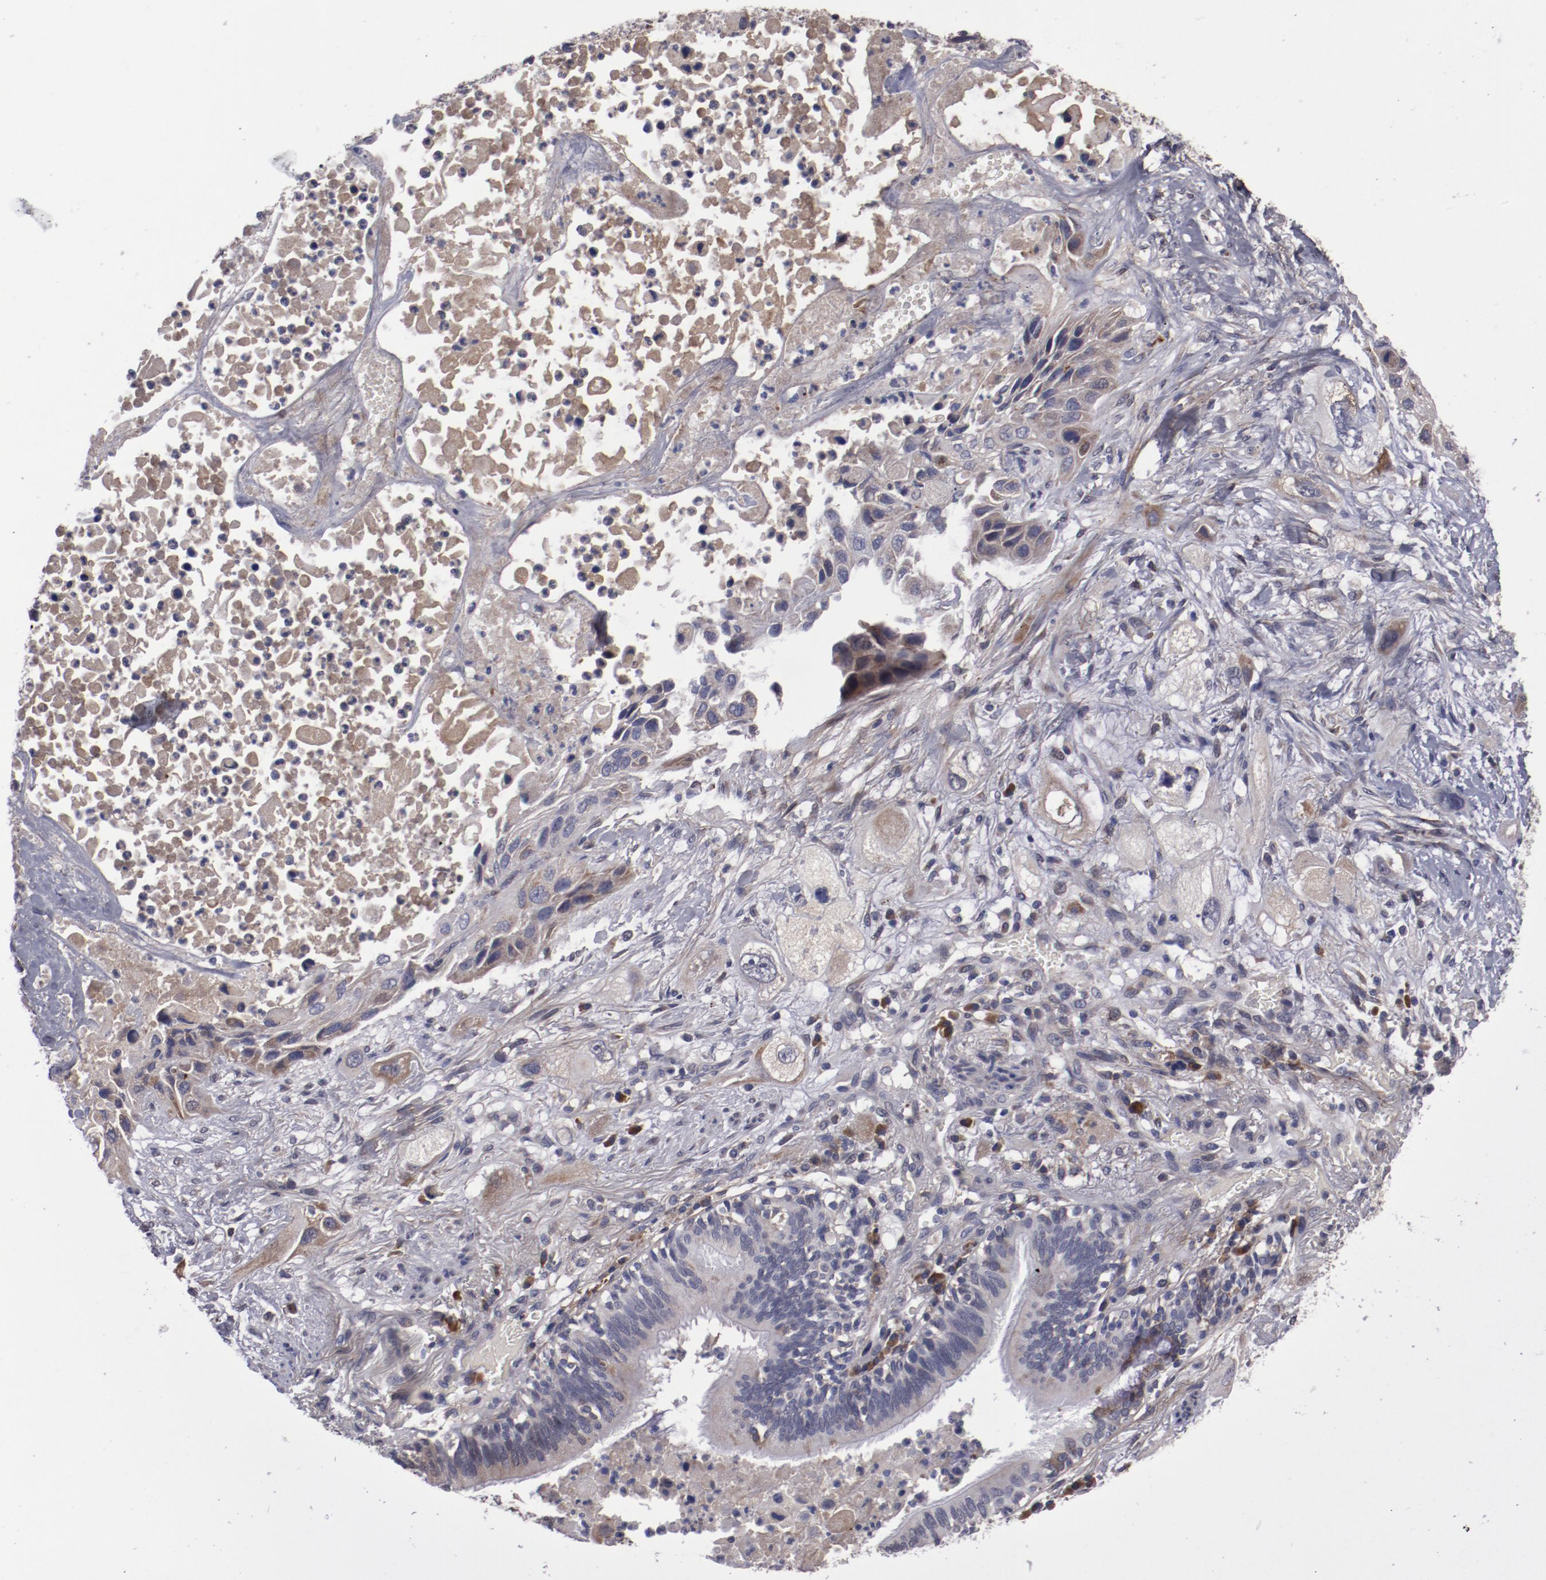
{"staining": {"intensity": "weak", "quantity": "<25%", "location": "cytoplasmic/membranous"}, "tissue": "lung cancer", "cell_type": "Tumor cells", "image_type": "cancer", "snomed": [{"axis": "morphology", "description": "Squamous cell carcinoma, NOS"}, {"axis": "topography", "description": "Lung"}], "caption": "DAB (3,3'-diaminobenzidine) immunohistochemical staining of lung cancer reveals no significant staining in tumor cells.", "gene": "IL12A", "patient": {"sex": "female", "age": 76}}